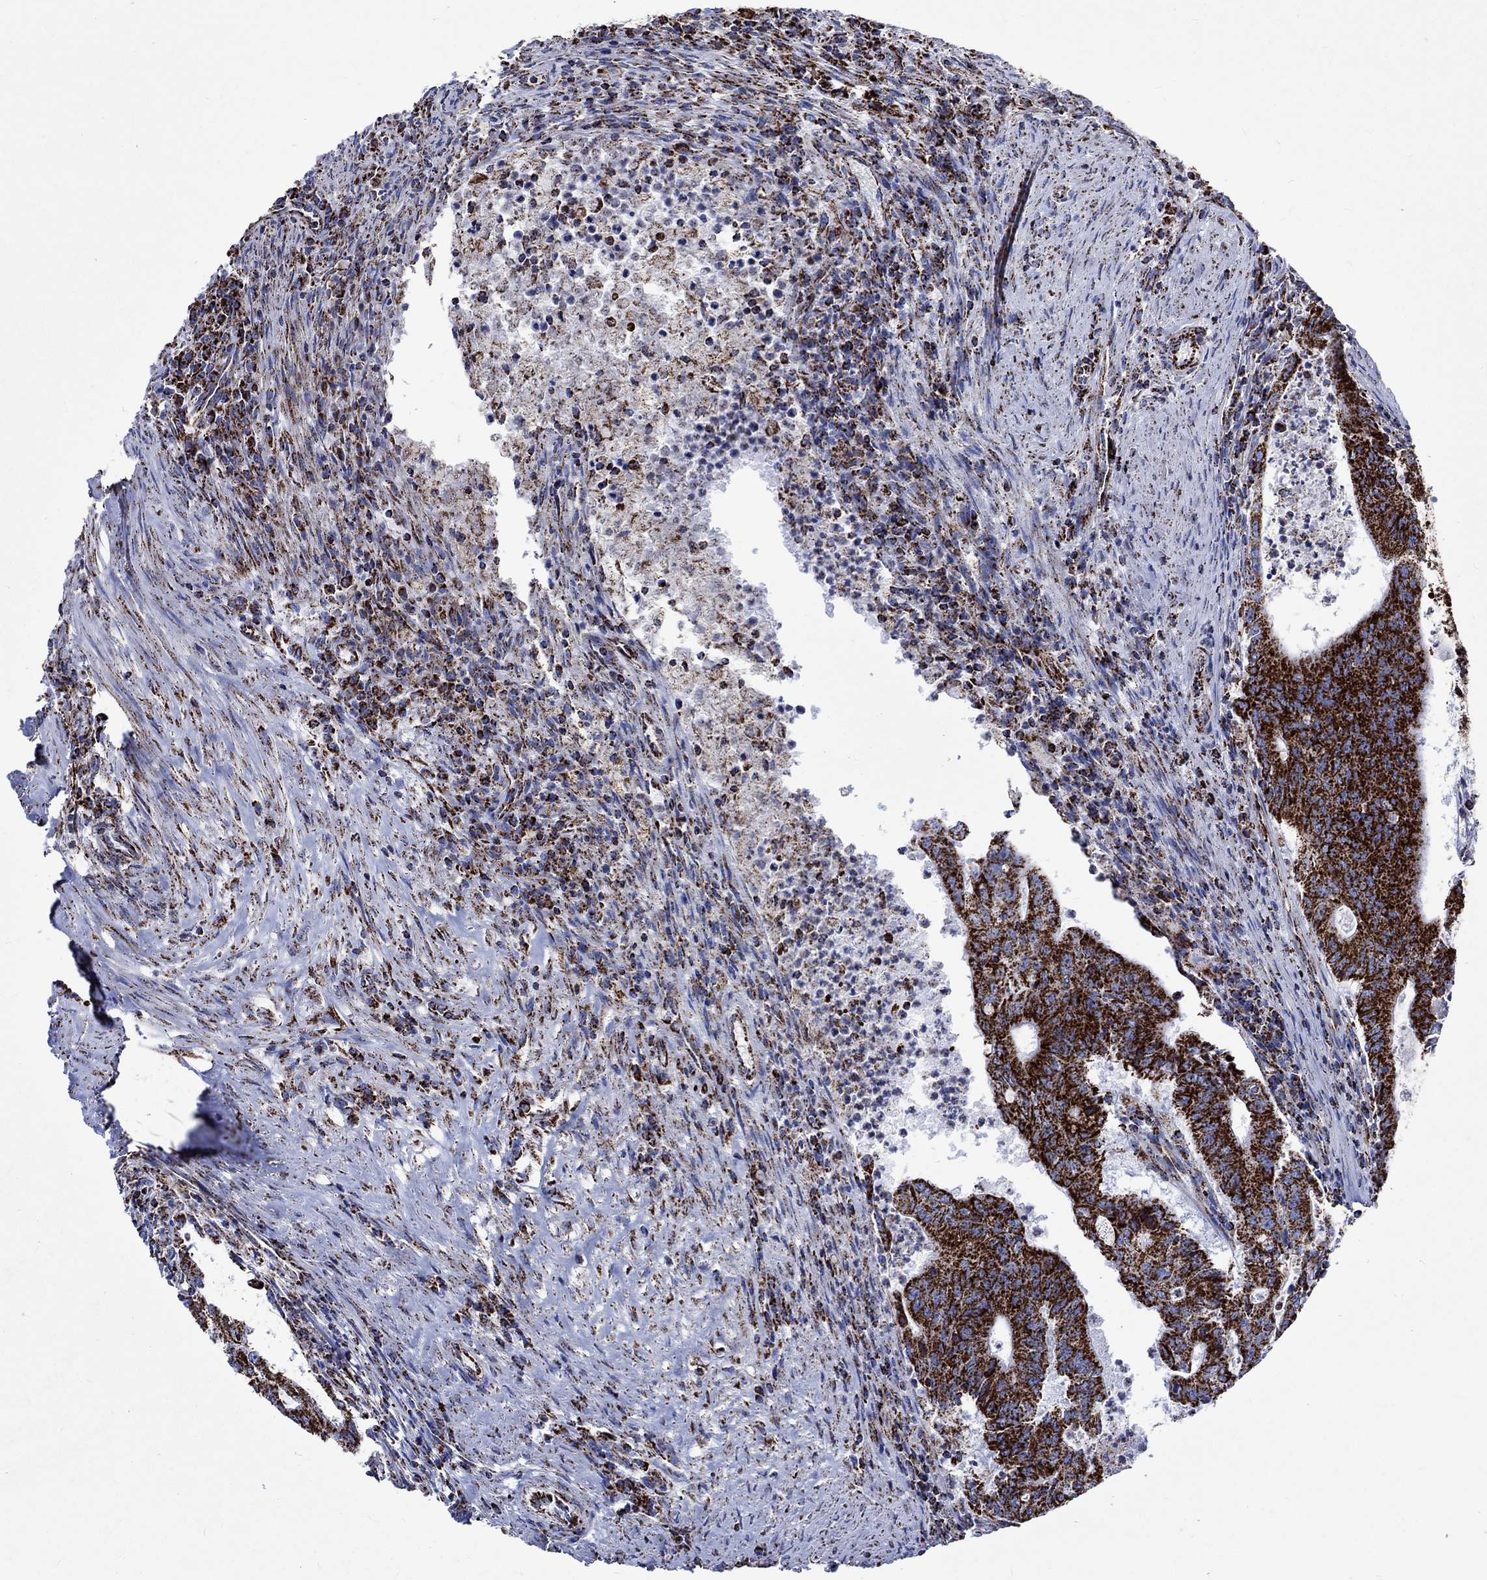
{"staining": {"intensity": "strong", "quantity": ">75%", "location": "cytoplasmic/membranous"}, "tissue": "colorectal cancer", "cell_type": "Tumor cells", "image_type": "cancer", "snomed": [{"axis": "morphology", "description": "Adenocarcinoma, NOS"}, {"axis": "topography", "description": "Colon"}], "caption": "Immunohistochemical staining of human colorectal cancer (adenocarcinoma) demonstrates high levels of strong cytoplasmic/membranous protein staining in about >75% of tumor cells. (DAB (3,3'-diaminobenzidine) IHC, brown staining for protein, blue staining for nuclei).", "gene": "RCE1", "patient": {"sex": "female", "age": 70}}